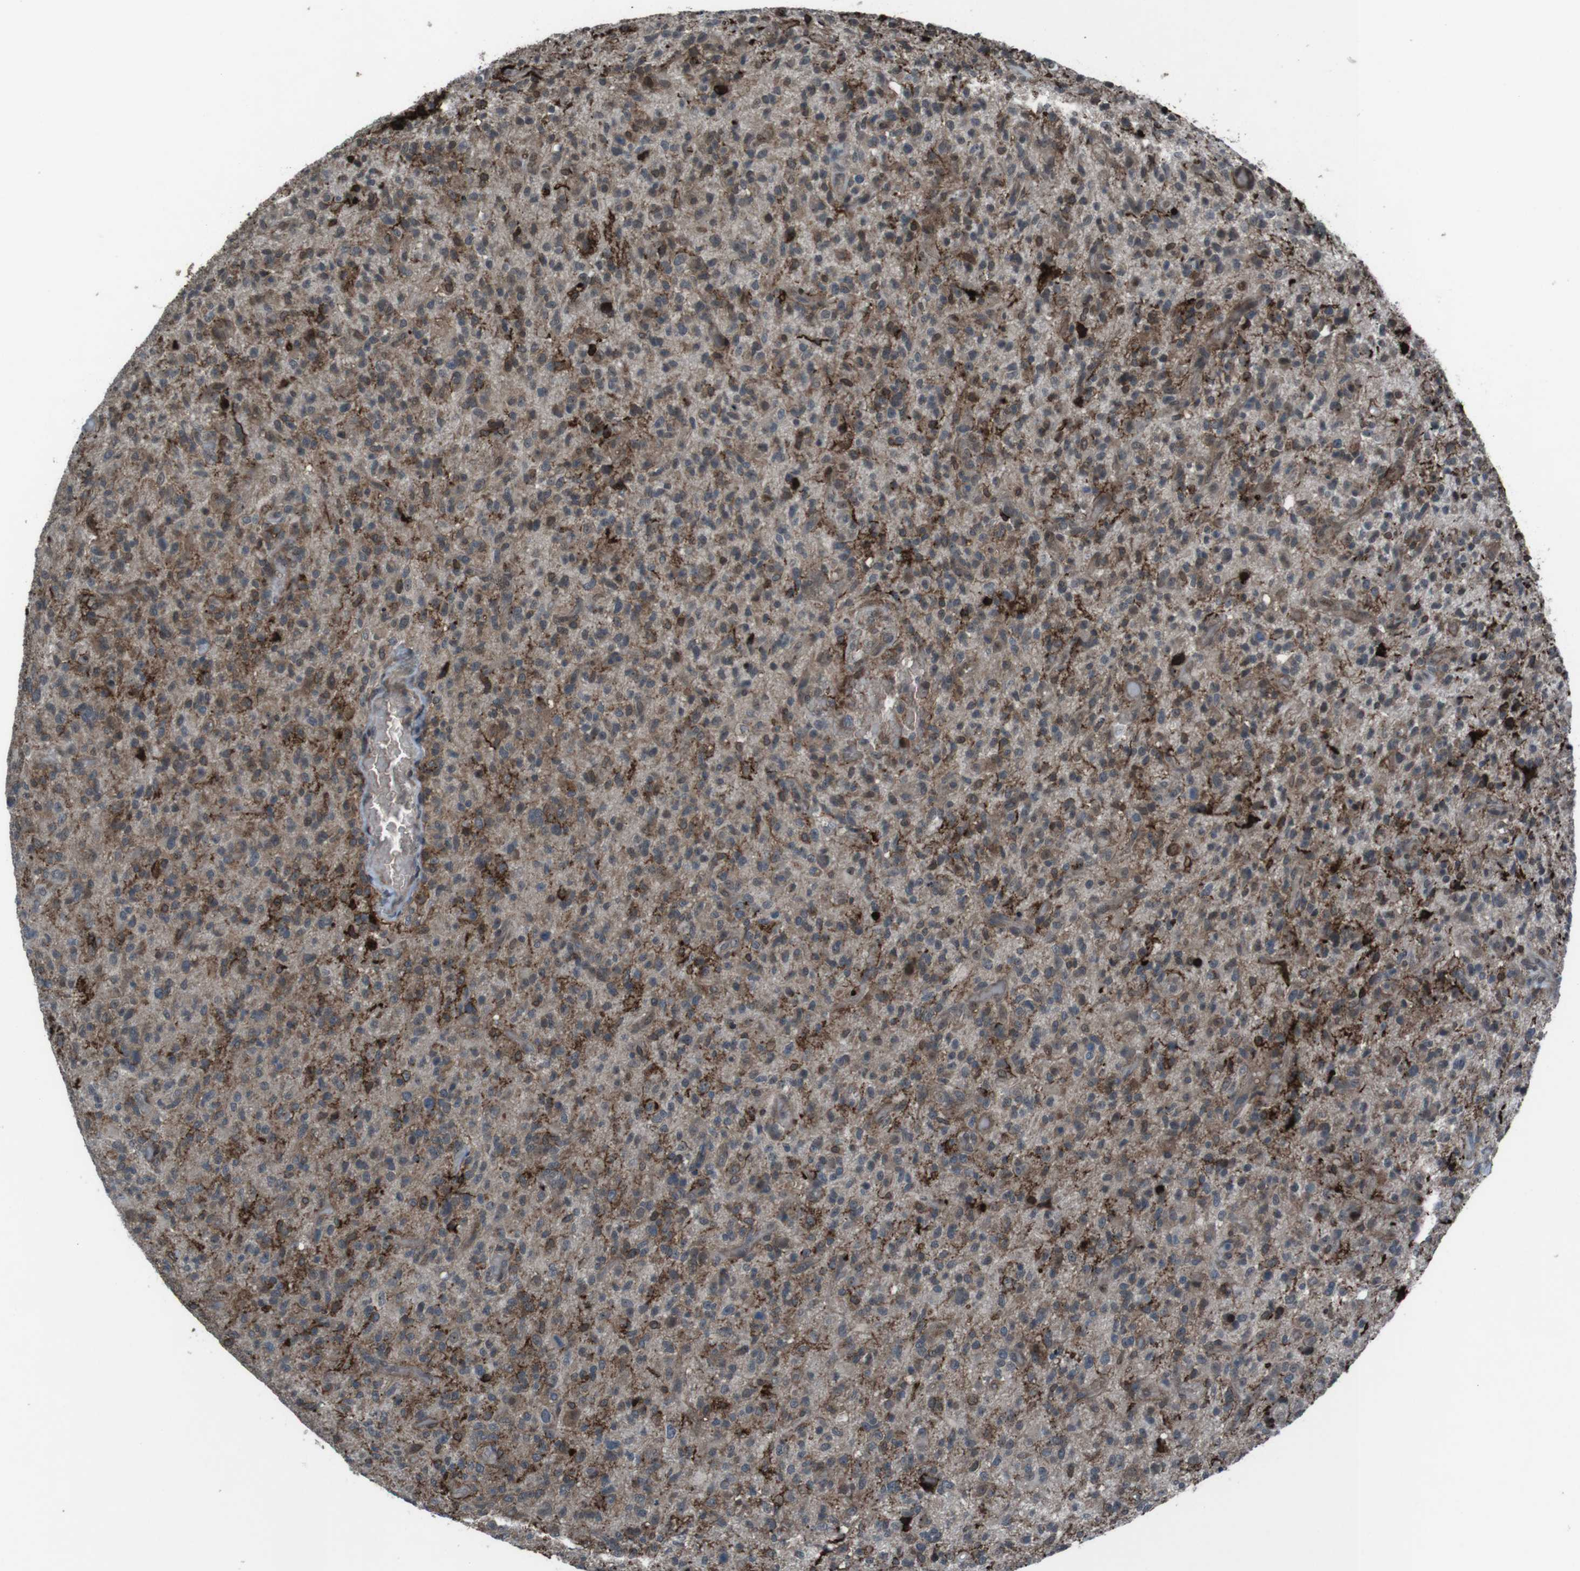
{"staining": {"intensity": "moderate", "quantity": ">75%", "location": "cytoplasmic/membranous"}, "tissue": "glioma", "cell_type": "Tumor cells", "image_type": "cancer", "snomed": [{"axis": "morphology", "description": "Glioma, malignant, High grade"}, {"axis": "topography", "description": "Brain"}], "caption": "DAB immunohistochemical staining of glioma demonstrates moderate cytoplasmic/membranous protein expression in about >75% of tumor cells.", "gene": "GDF10", "patient": {"sex": "male", "age": 71}}